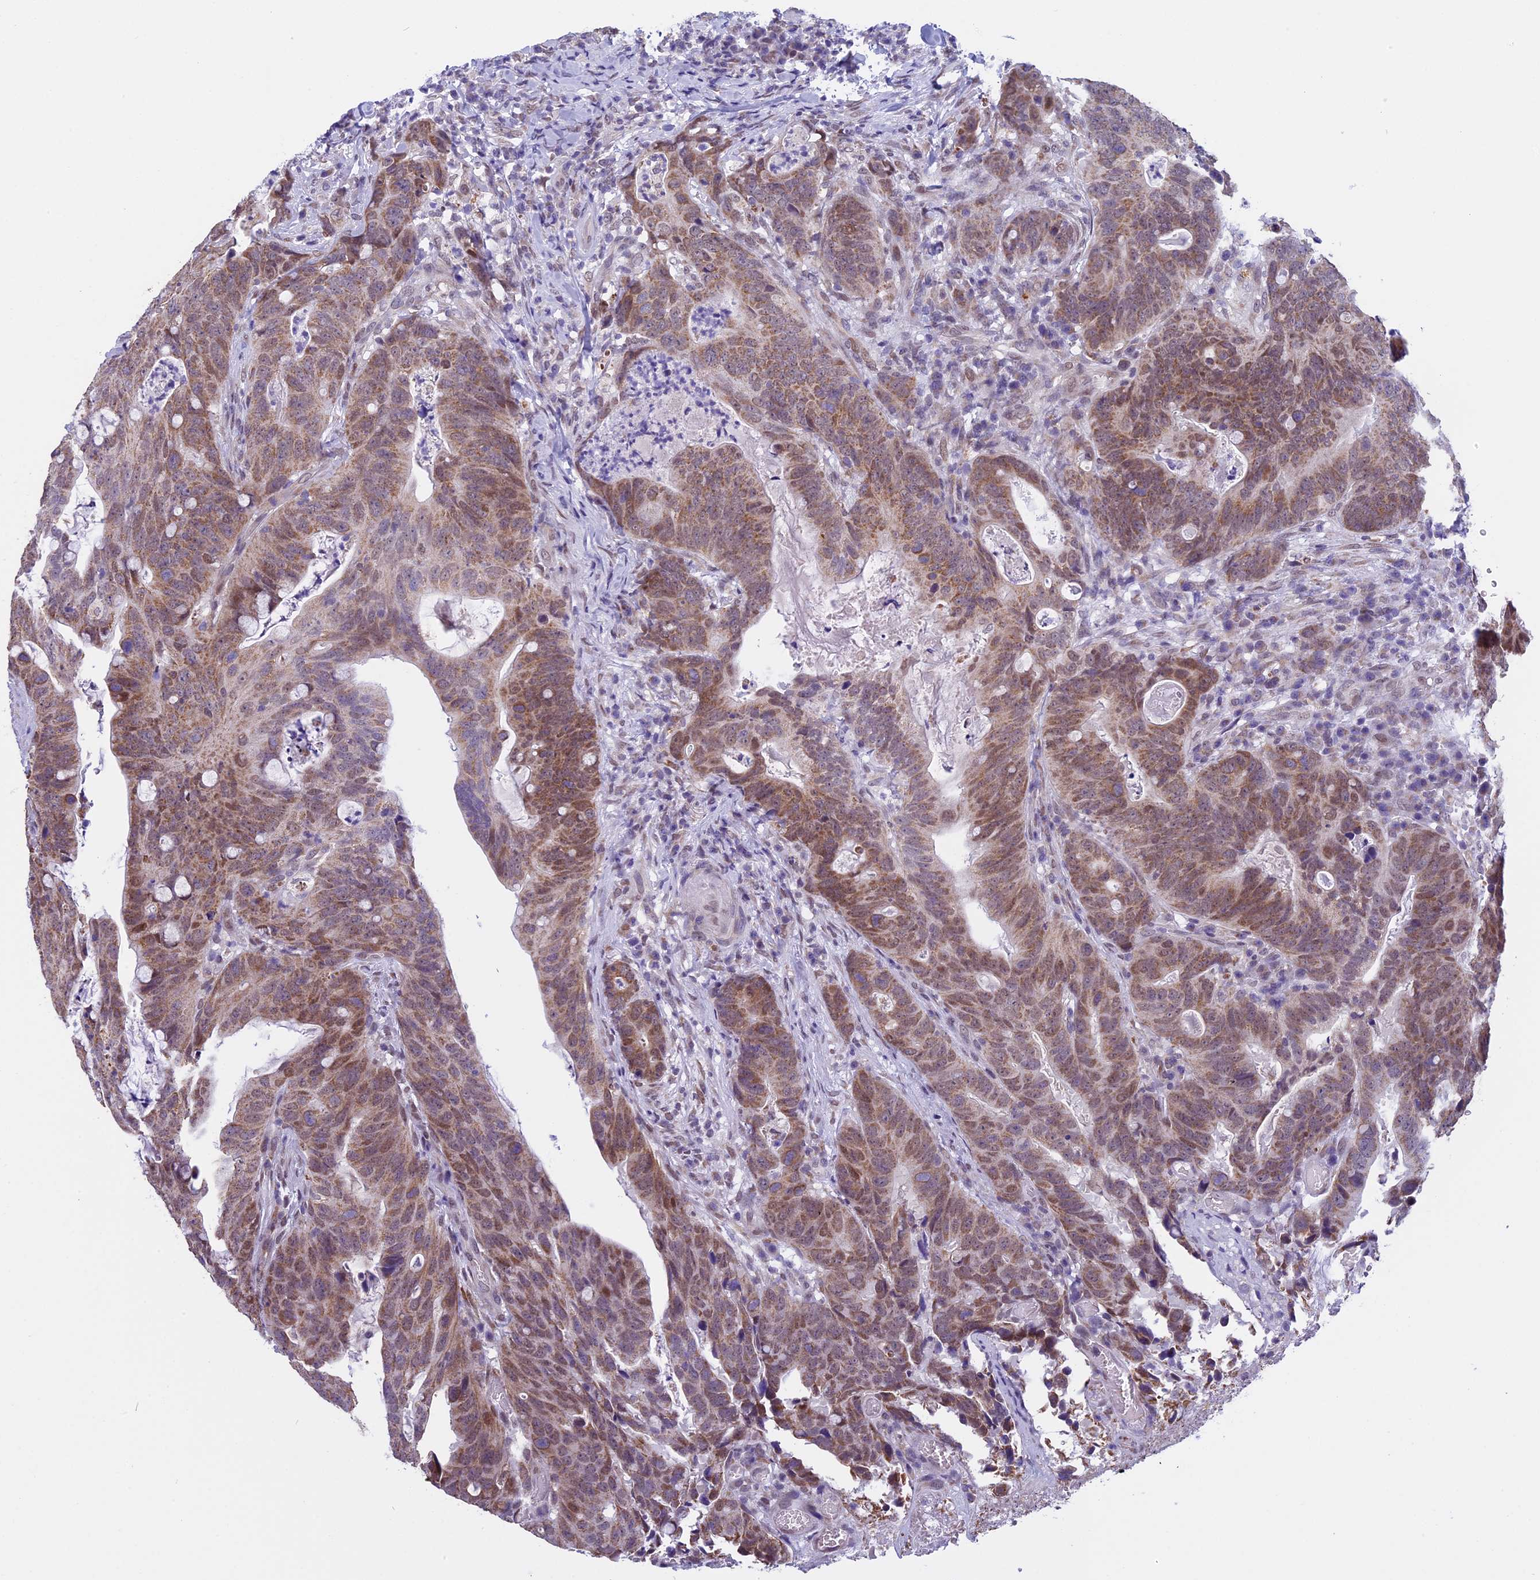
{"staining": {"intensity": "moderate", "quantity": ">75%", "location": "cytoplasmic/membranous"}, "tissue": "colorectal cancer", "cell_type": "Tumor cells", "image_type": "cancer", "snomed": [{"axis": "morphology", "description": "Adenocarcinoma, NOS"}, {"axis": "topography", "description": "Colon"}], "caption": "A photomicrograph of colorectal cancer stained for a protein displays moderate cytoplasmic/membranous brown staining in tumor cells.", "gene": "ZNF317", "patient": {"sex": "female", "age": 82}}